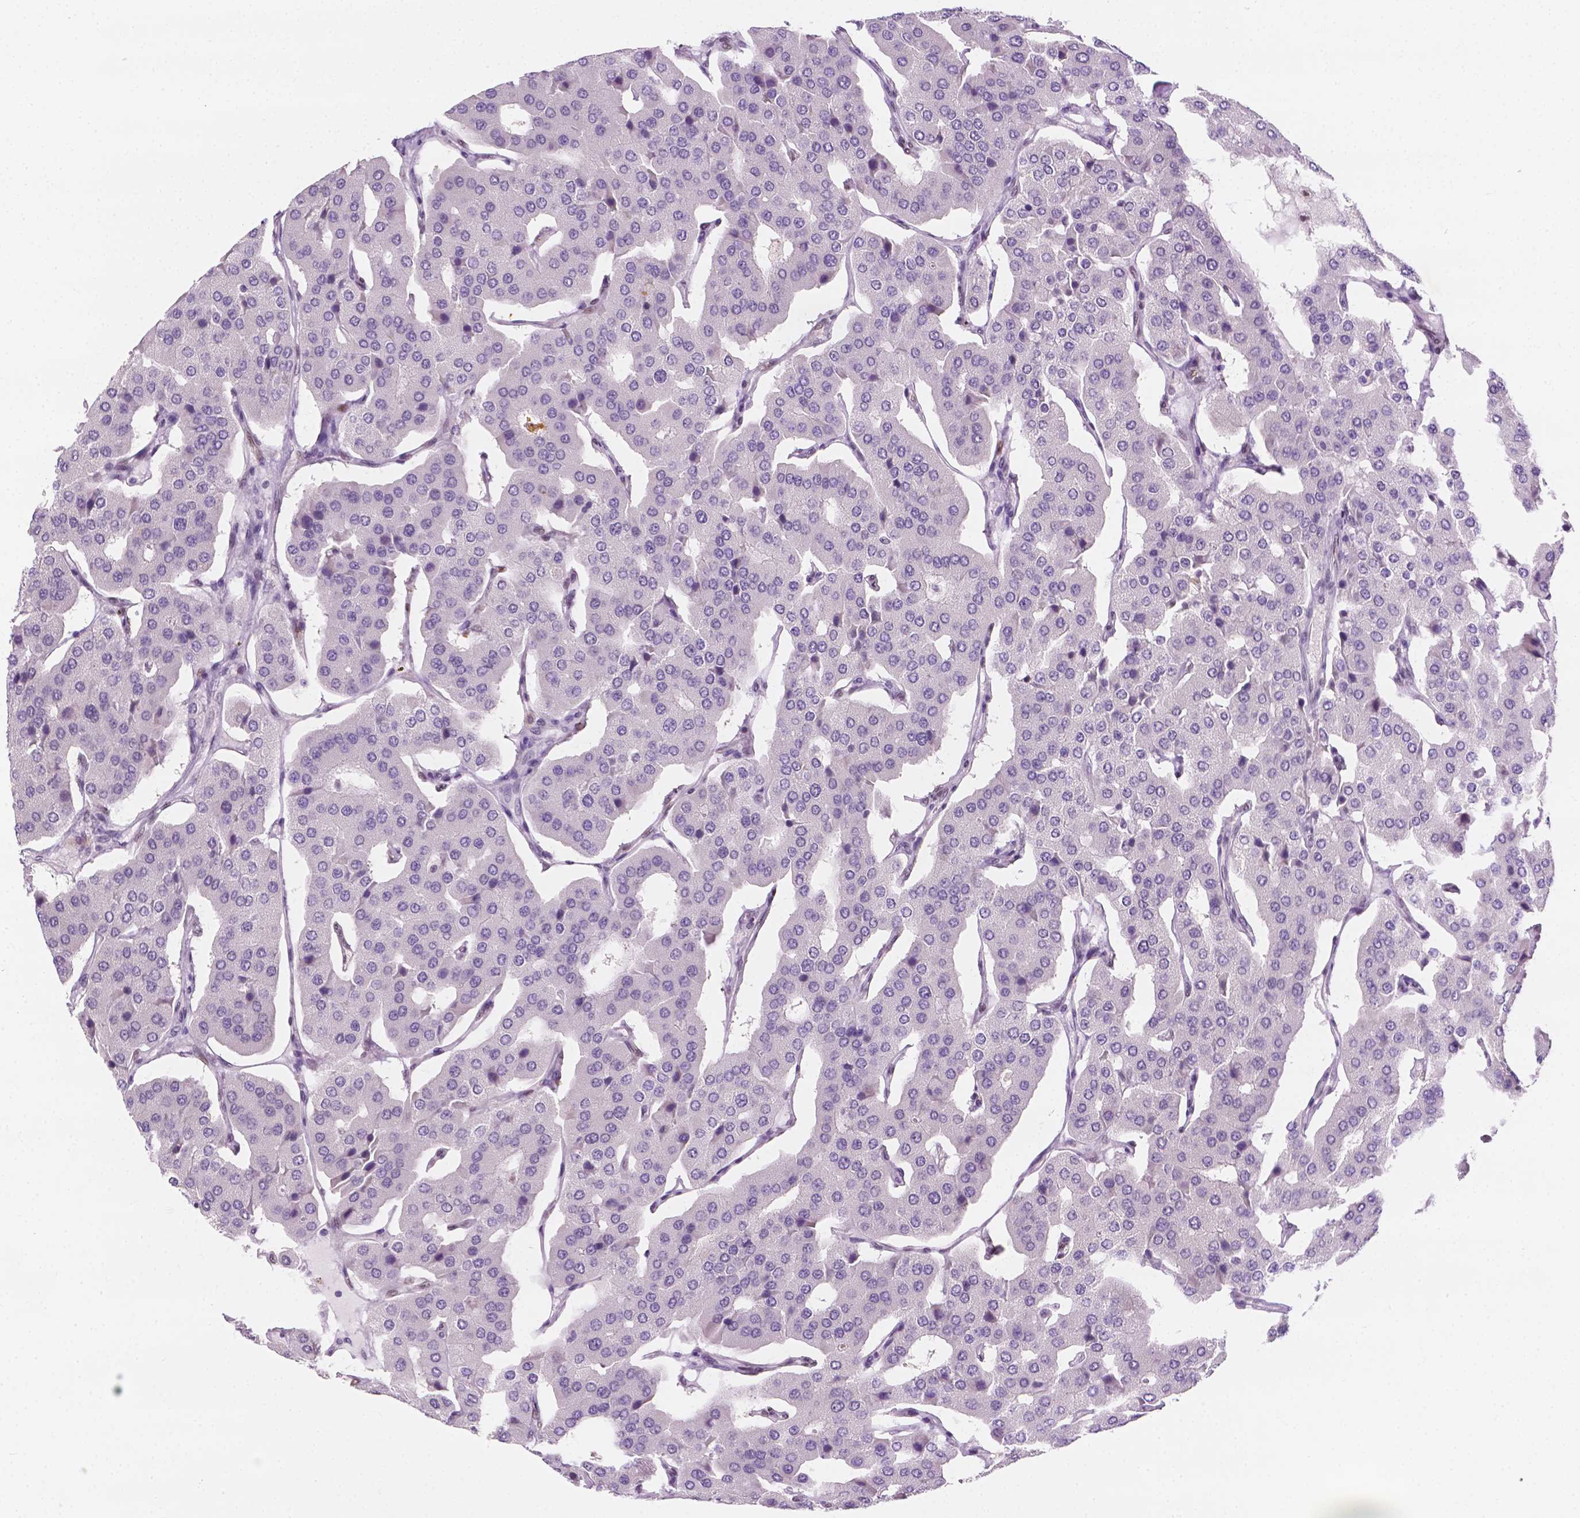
{"staining": {"intensity": "negative", "quantity": "none", "location": "none"}, "tissue": "parathyroid gland", "cell_type": "Glandular cells", "image_type": "normal", "snomed": [{"axis": "morphology", "description": "Normal tissue, NOS"}, {"axis": "morphology", "description": "Adenoma, NOS"}, {"axis": "topography", "description": "Parathyroid gland"}], "caption": "A photomicrograph of human parathyroid gland is negative for staining in glandular cells. (DAB (3,3'-diaminobenzidine) immunohistochemistry visualized using brightfield microscopy, high magnification).", "gene": "ERF", "patient": {"sex": "female", "age": 86}}